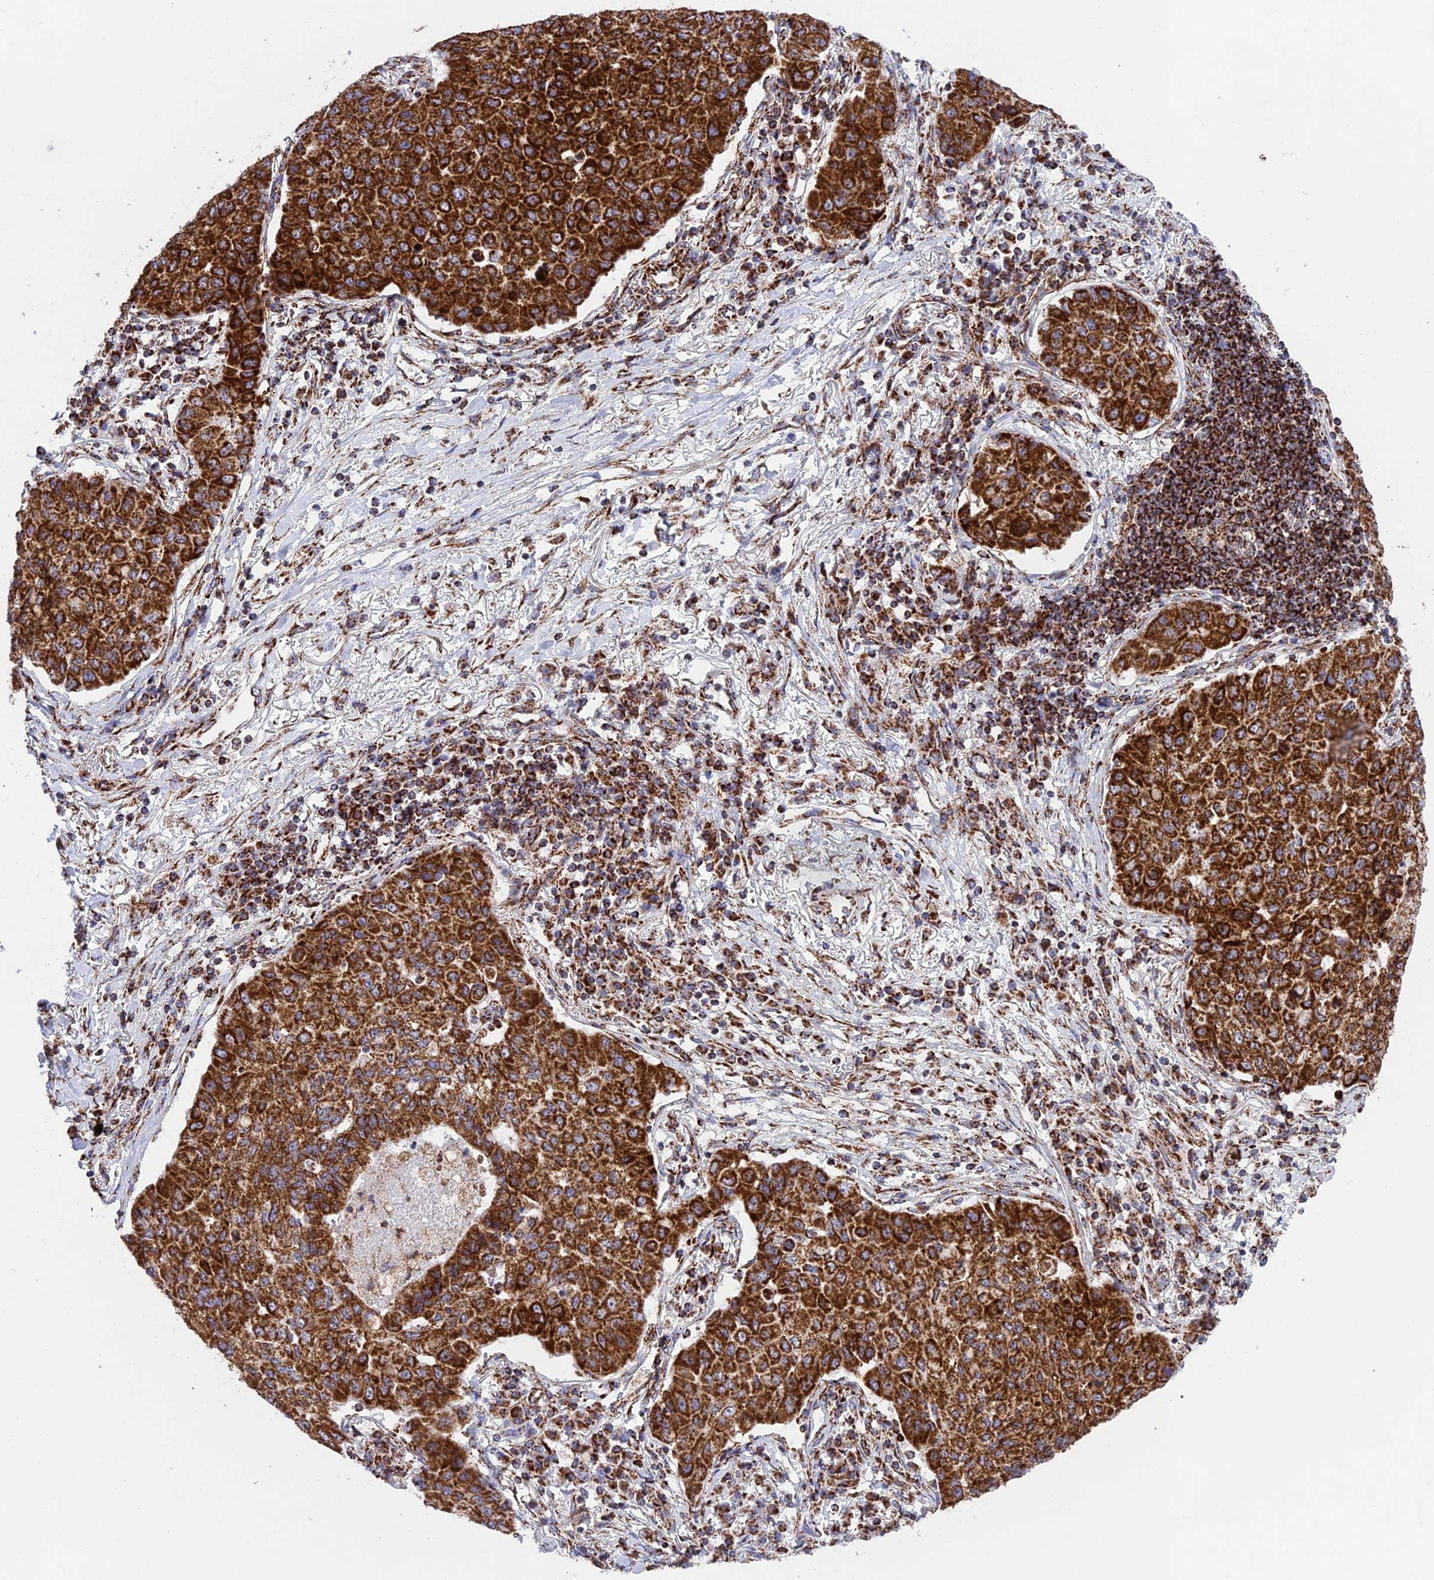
{"staining": {"intensity": "strong", "quantity": ">75%", "location": "cytoplasmic/membranous"}, "tissue": "lung cancer", "cell_type": "Tumor cells", "image_type": "cancer", "snomed": [{"axis": "morphology", "description": "Squamous cell carcinoma, NOS"}, {"axis": "topography", "description": "Lung"}], "caption": "Immunohistochemical staining of lung squamous cell carcinoma reveals strong cytoplasmic/membranous protein staining in approximately >75% of tumor cells. (DAB IHC, brown staining for protein, blue staining for nuclei).", "gene": "CHCHD3", "patient": {"sex": "male", "age": 74}}